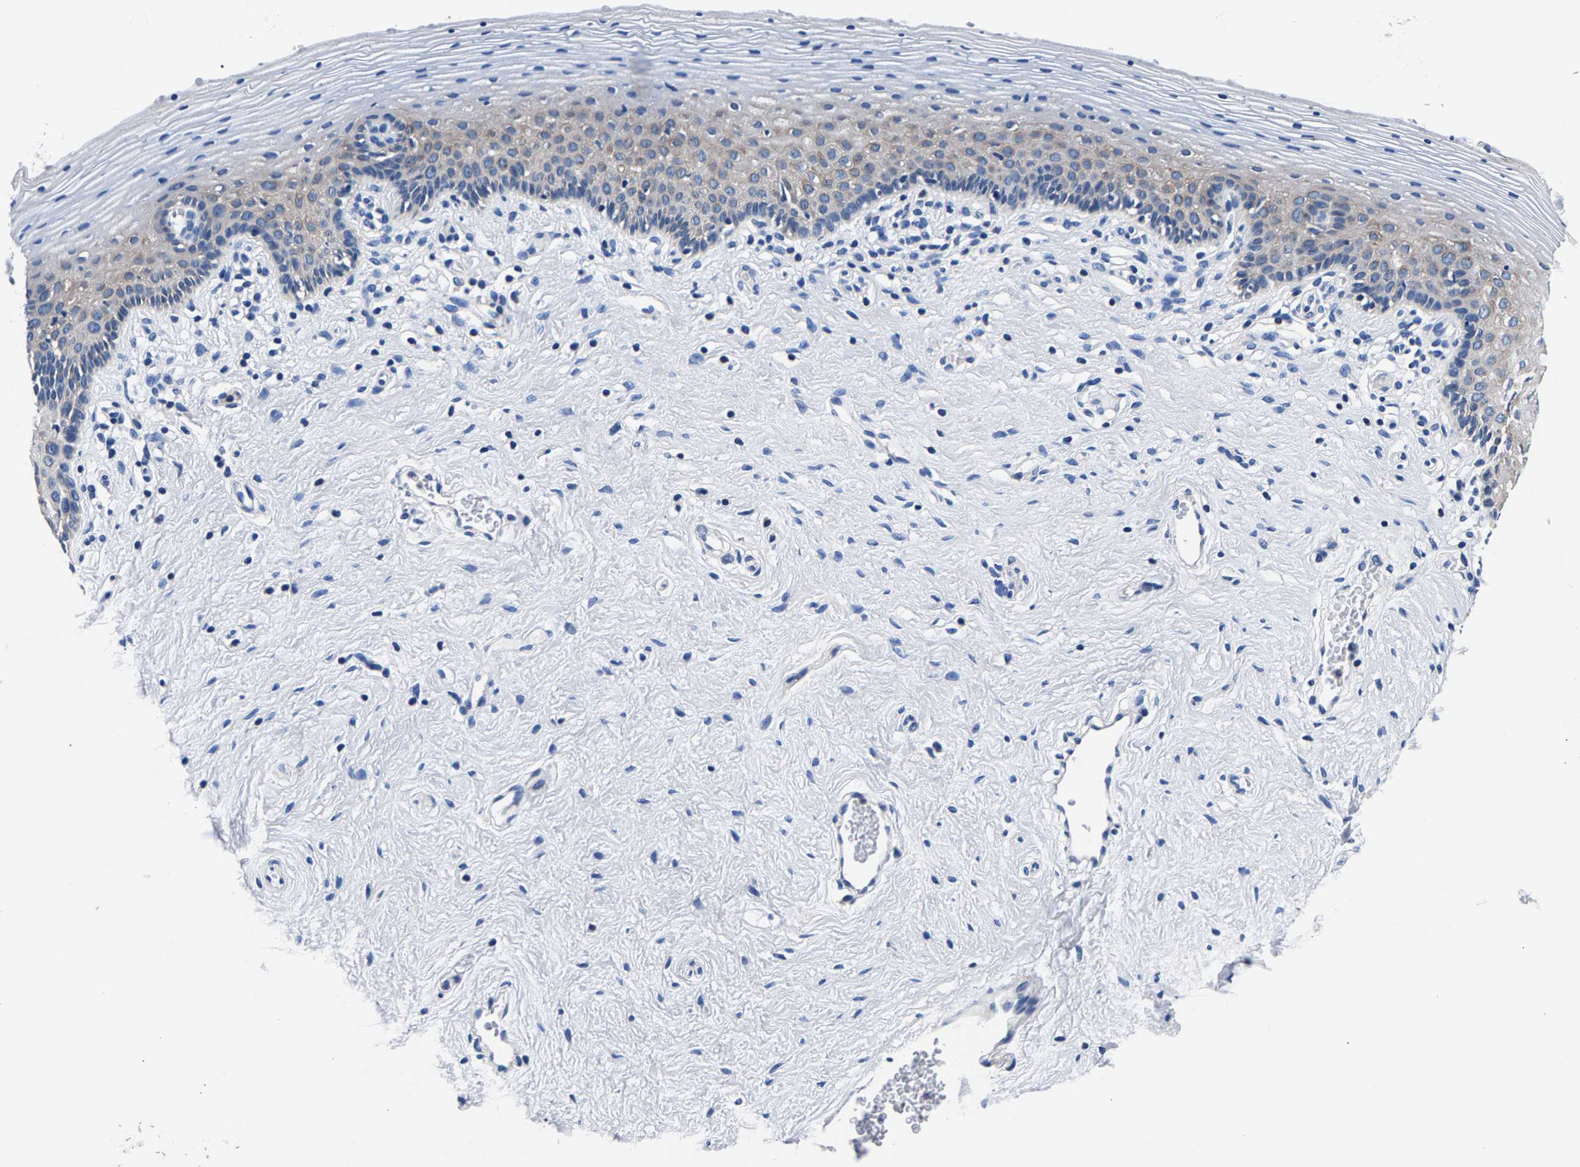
{"staining": {"intensity": "weak", "quantity": "<25%", "location": "cytoplasmic/membranous"}, "tissue": "vagina", "cell_type": "Squamous epithelial cells", "image_type": "normal", "snomed": [{"axis": "morphology", "description": "Normal tissue, NOS"}, {"axis": "topography", "description": "Vagina"}], "caption": "Benign vagina was stained to show a protein in brown. There is no significant staining in squamous epithelial cells. Brightfield microscopy of immunohistochemistry stained with DAB (3,3'-diaminobenzidine) (brown) and hematoxylin (blue), captured at high magnification.", "gene": "PHF24", "patient": {"sex": "female", "age": 32}}